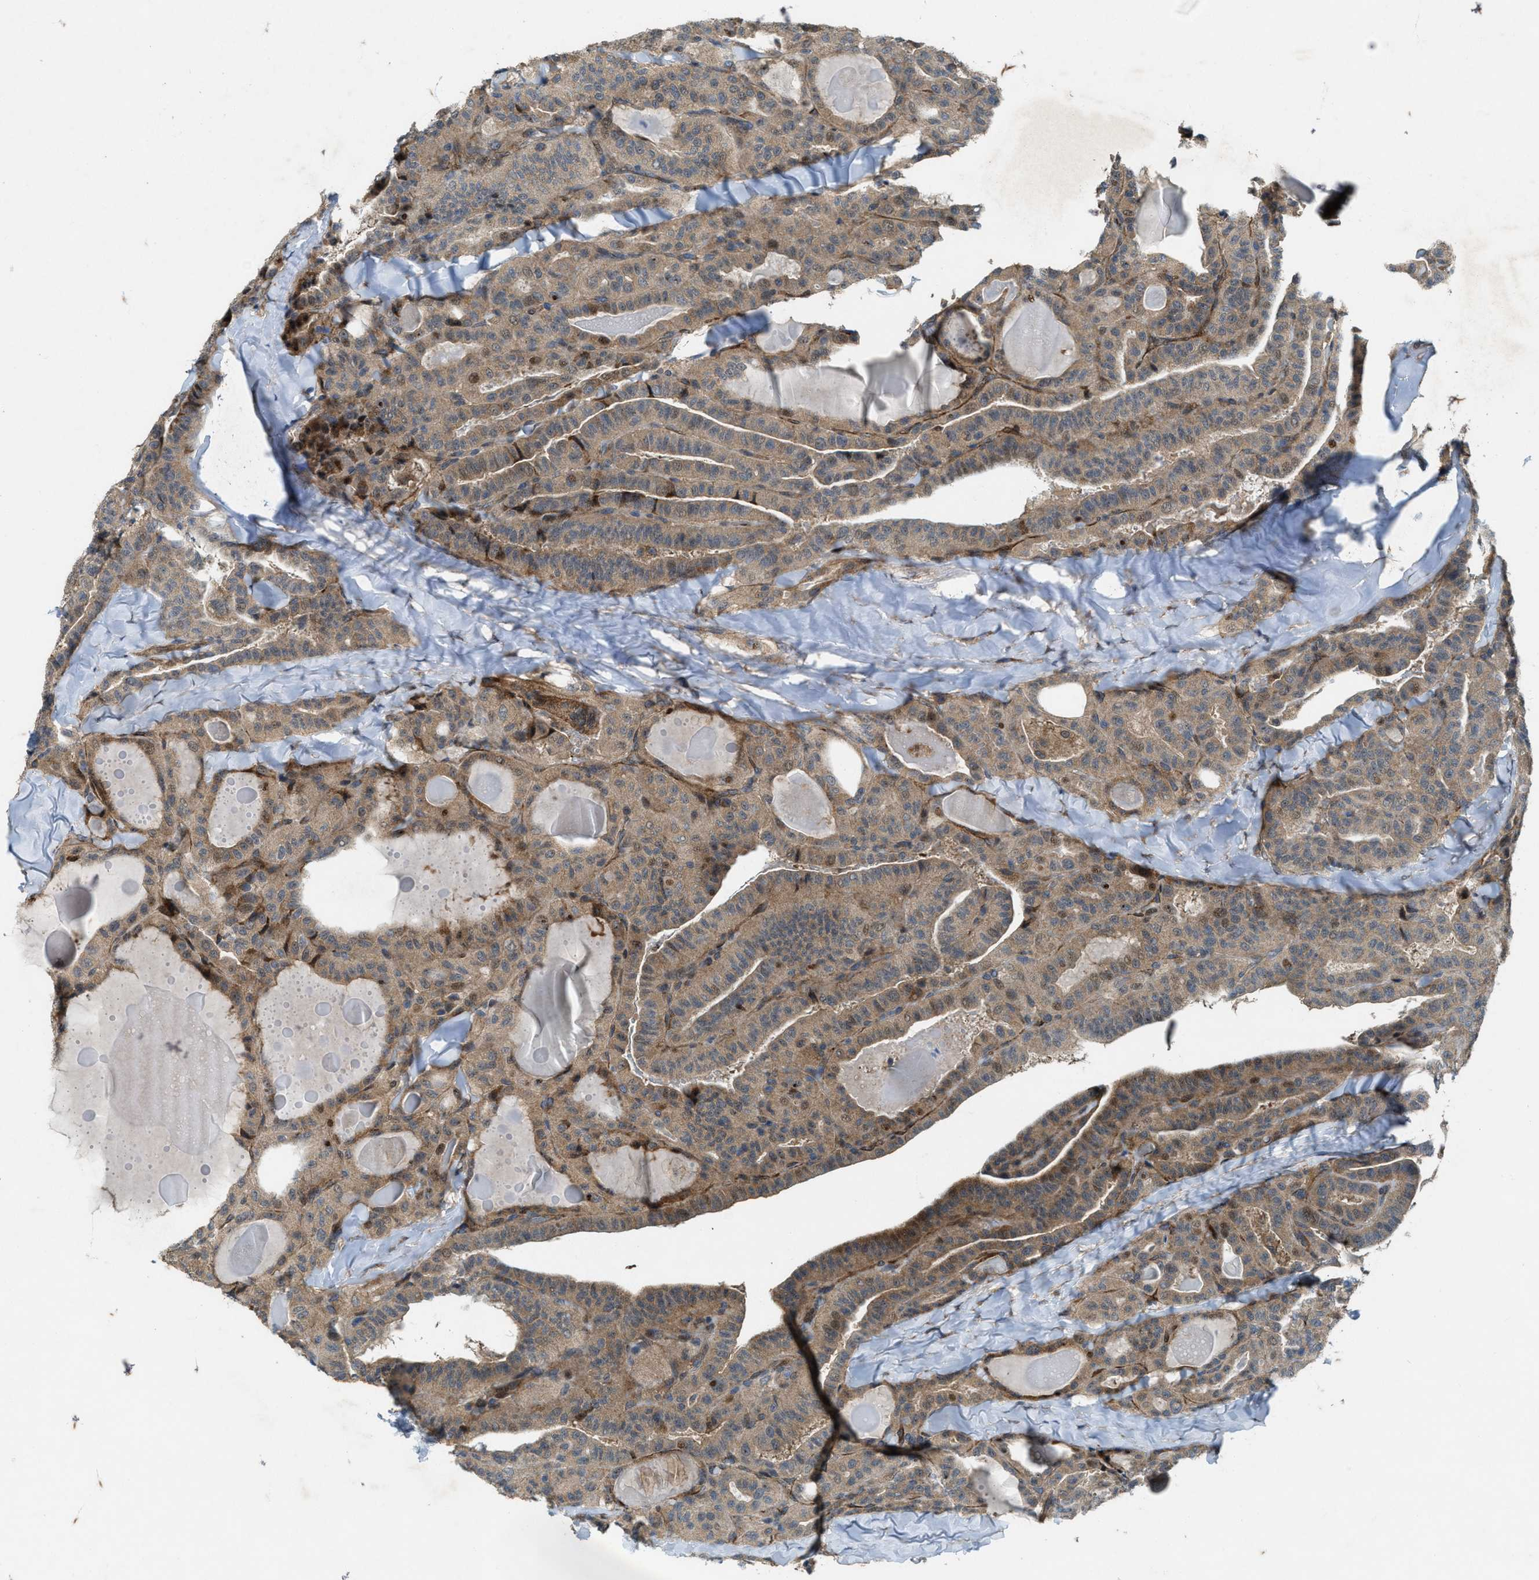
{"staining": {"intensity": "weak", "quantity": ">75%", "location": "cytoplasmic/membranous"}, "tissue": "thyroid cancer", "cell_type": "Tumor cells", "image_type": "cancer", "snomed": [{"axis": "morphology", "description": "Papillary adenocarcinoma, NOS"}, {"axis": "topography", "description": "Thyroid gland"}], "caption": "Immunohistochemical staining of human thyroid cancer displays weak cytoplasmic/membranous protein staining in approximately >75% of tumor cells.", "gene": "LRRC72", "patient": {"sex": "male", "age": 77}}